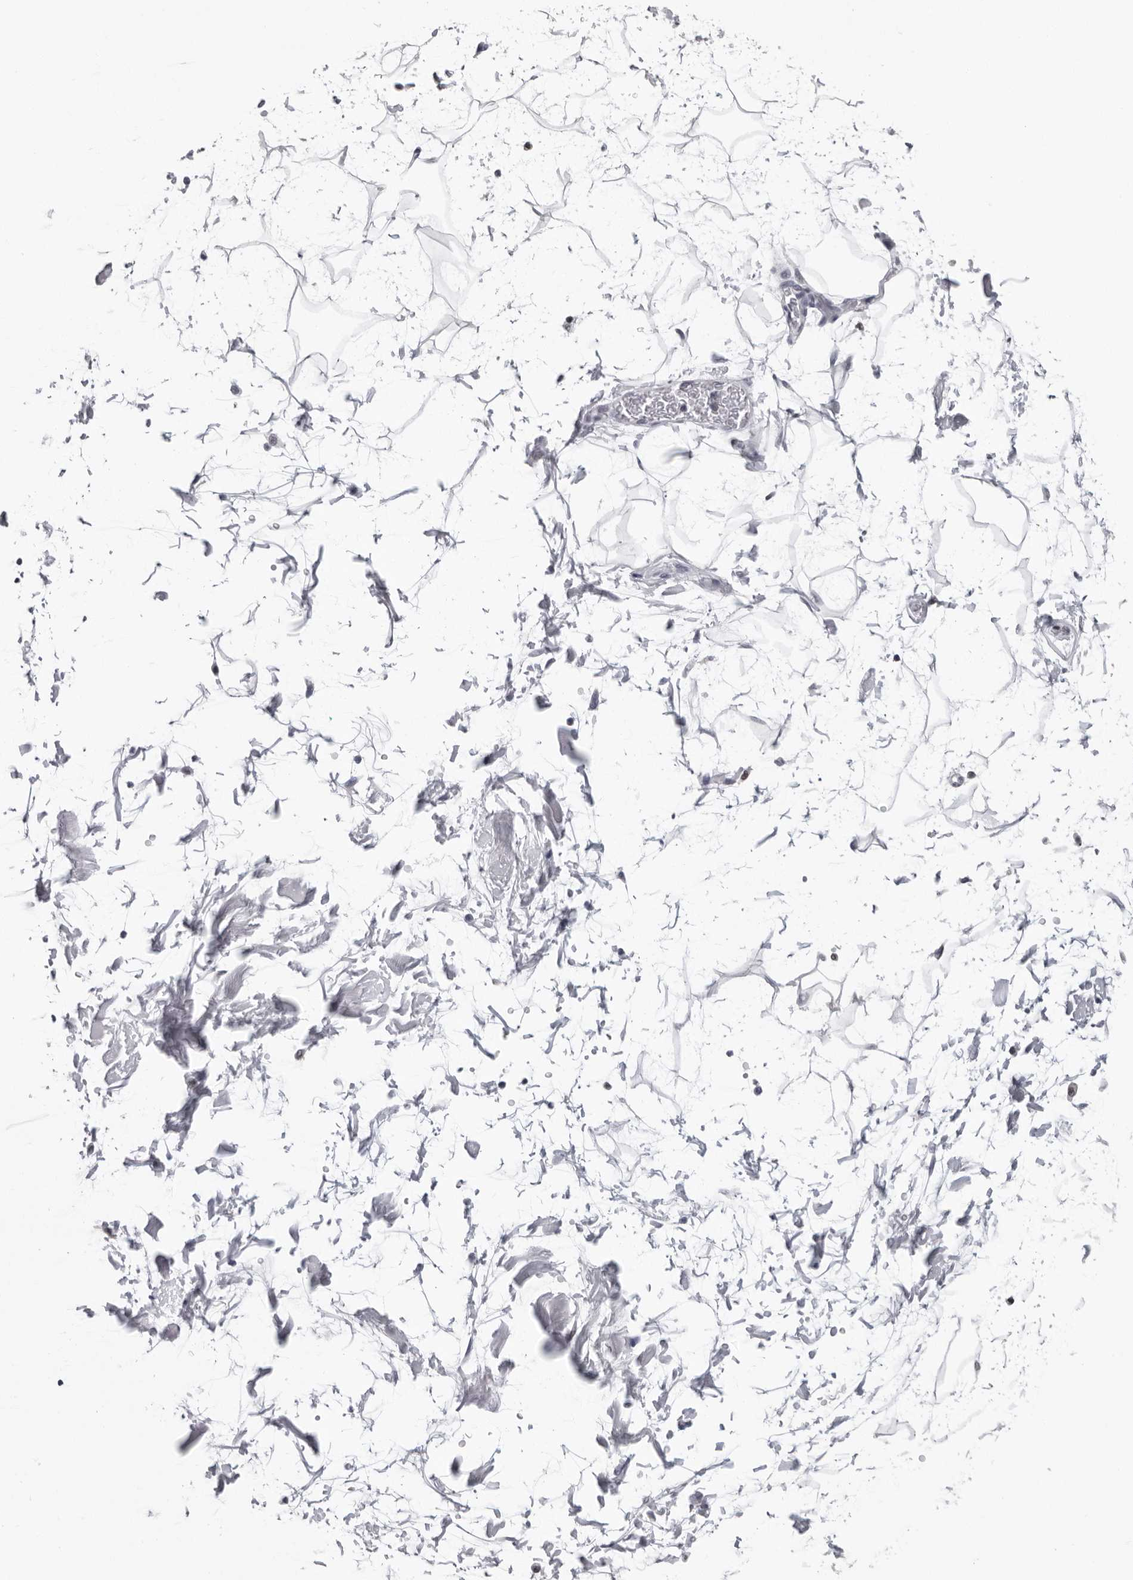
{"staining": {"intensity": "negative", "quantity": "none", "location": "none"}, "tissue": "adipose tissue", "cell_type": "Adipocytes", "image_type": "normal", "snomed": [{"axis": "morphology", "description": "Normal tissue, NOS"}, {"axis": "topography", "description": "Soft tissue"}], "caption": "IHC histopathology image of normal adipose tissue: adipose tissue stained with DAB (3,3'-diaminobenzidine) reveals no significant protein positivity in adipocytes.", "gene": "CPT2", "patient": {"sex": "male", "age": 72}}